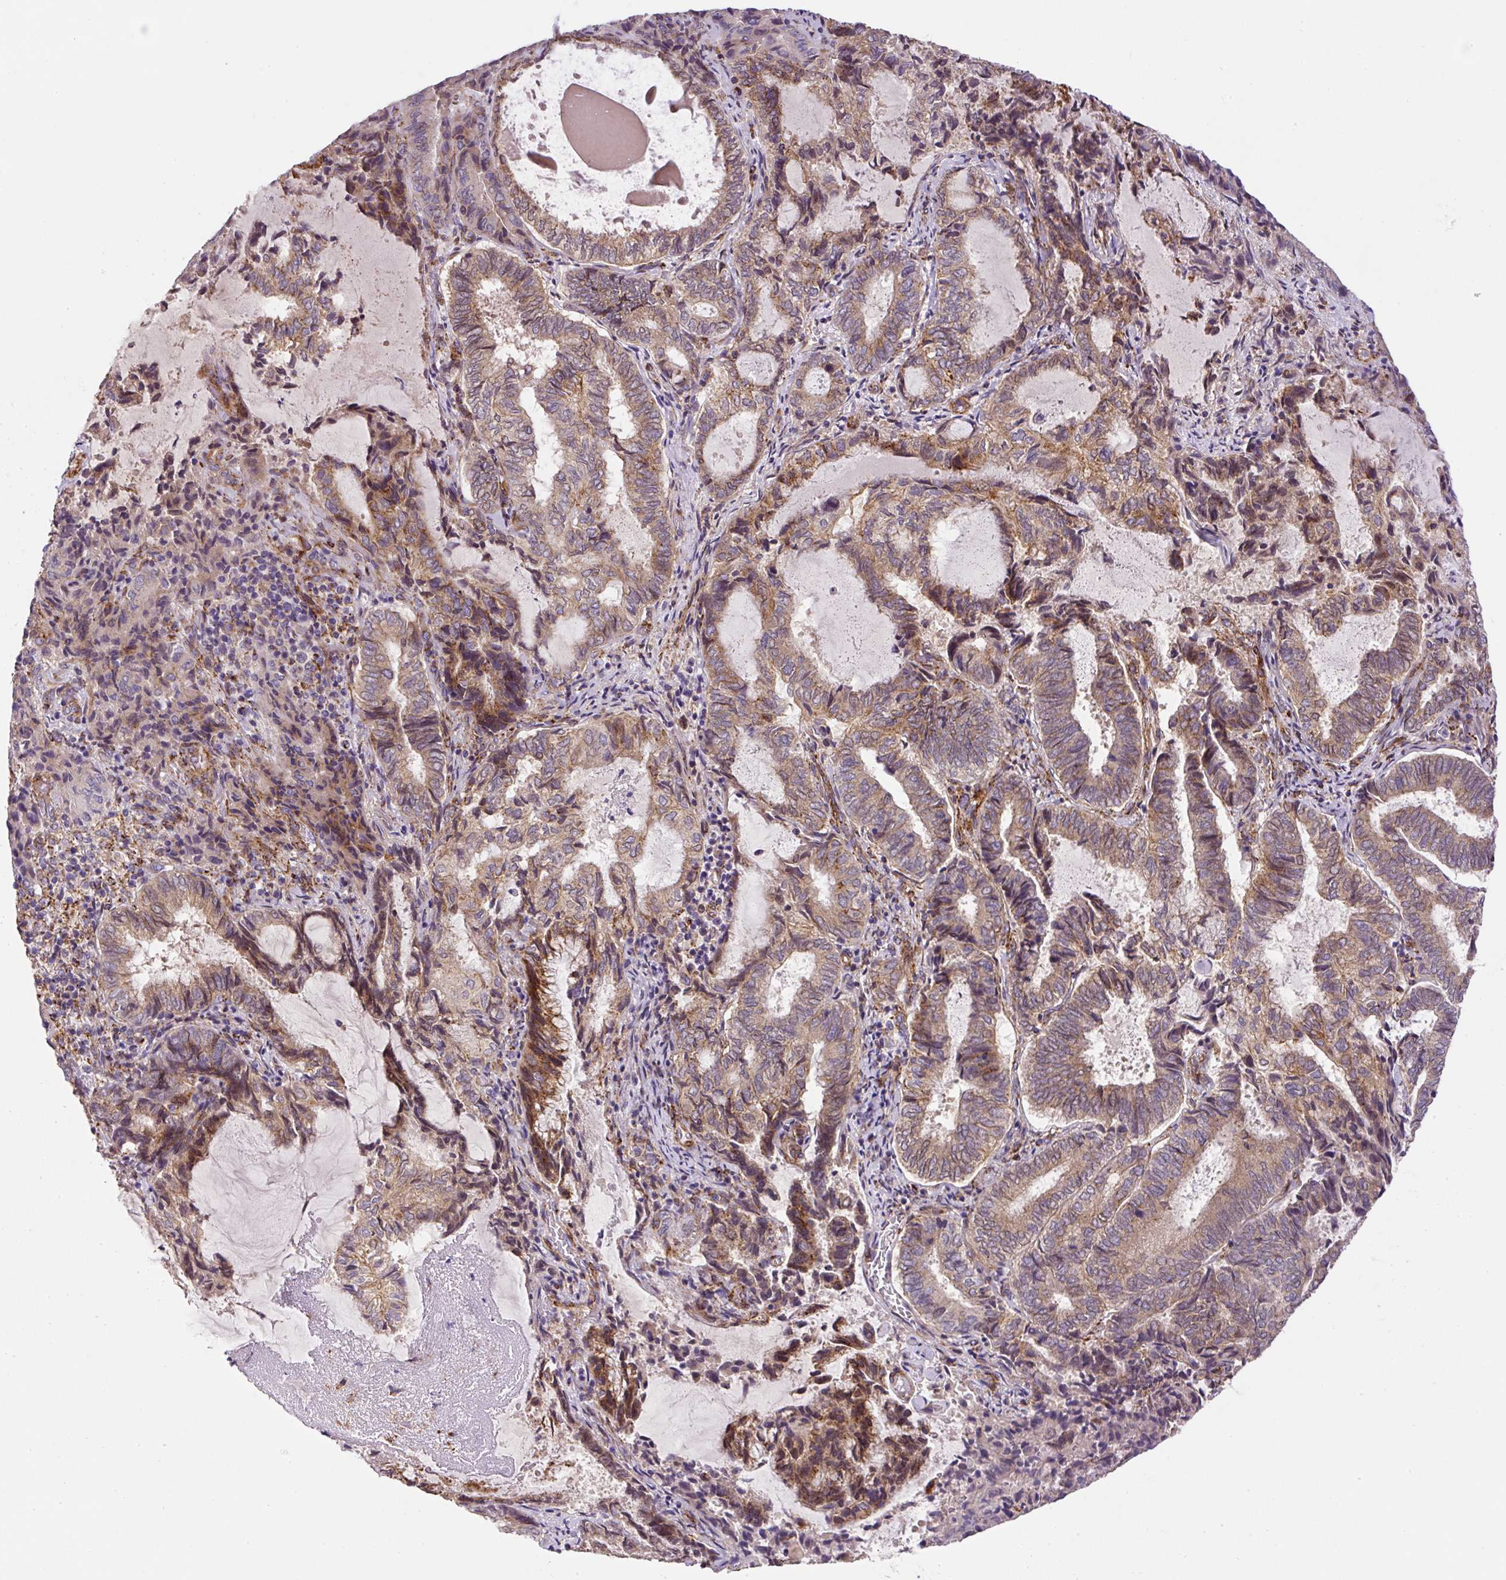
{"staining": {"intensity": "moderate", "quantity": "25%-75%", "location": "cytoplasmic/membranous"}, "tissue": "endometrial cancer", "cell_type": "Tumor cells", "image_type": "cancer", "snomed": [{"axis": "morphology", "description": "Adenocarcinoma, NOS"}, {"axis": "topography", "description": "Endometrium"}], "caption": "Protein staining reveals moderate cytoplasmic/membranous positivity in about 25%-75% of tumor cells in endometrial cancer.", "gene": "RNF170", "patient": {"sex": "female", "age": 80}}